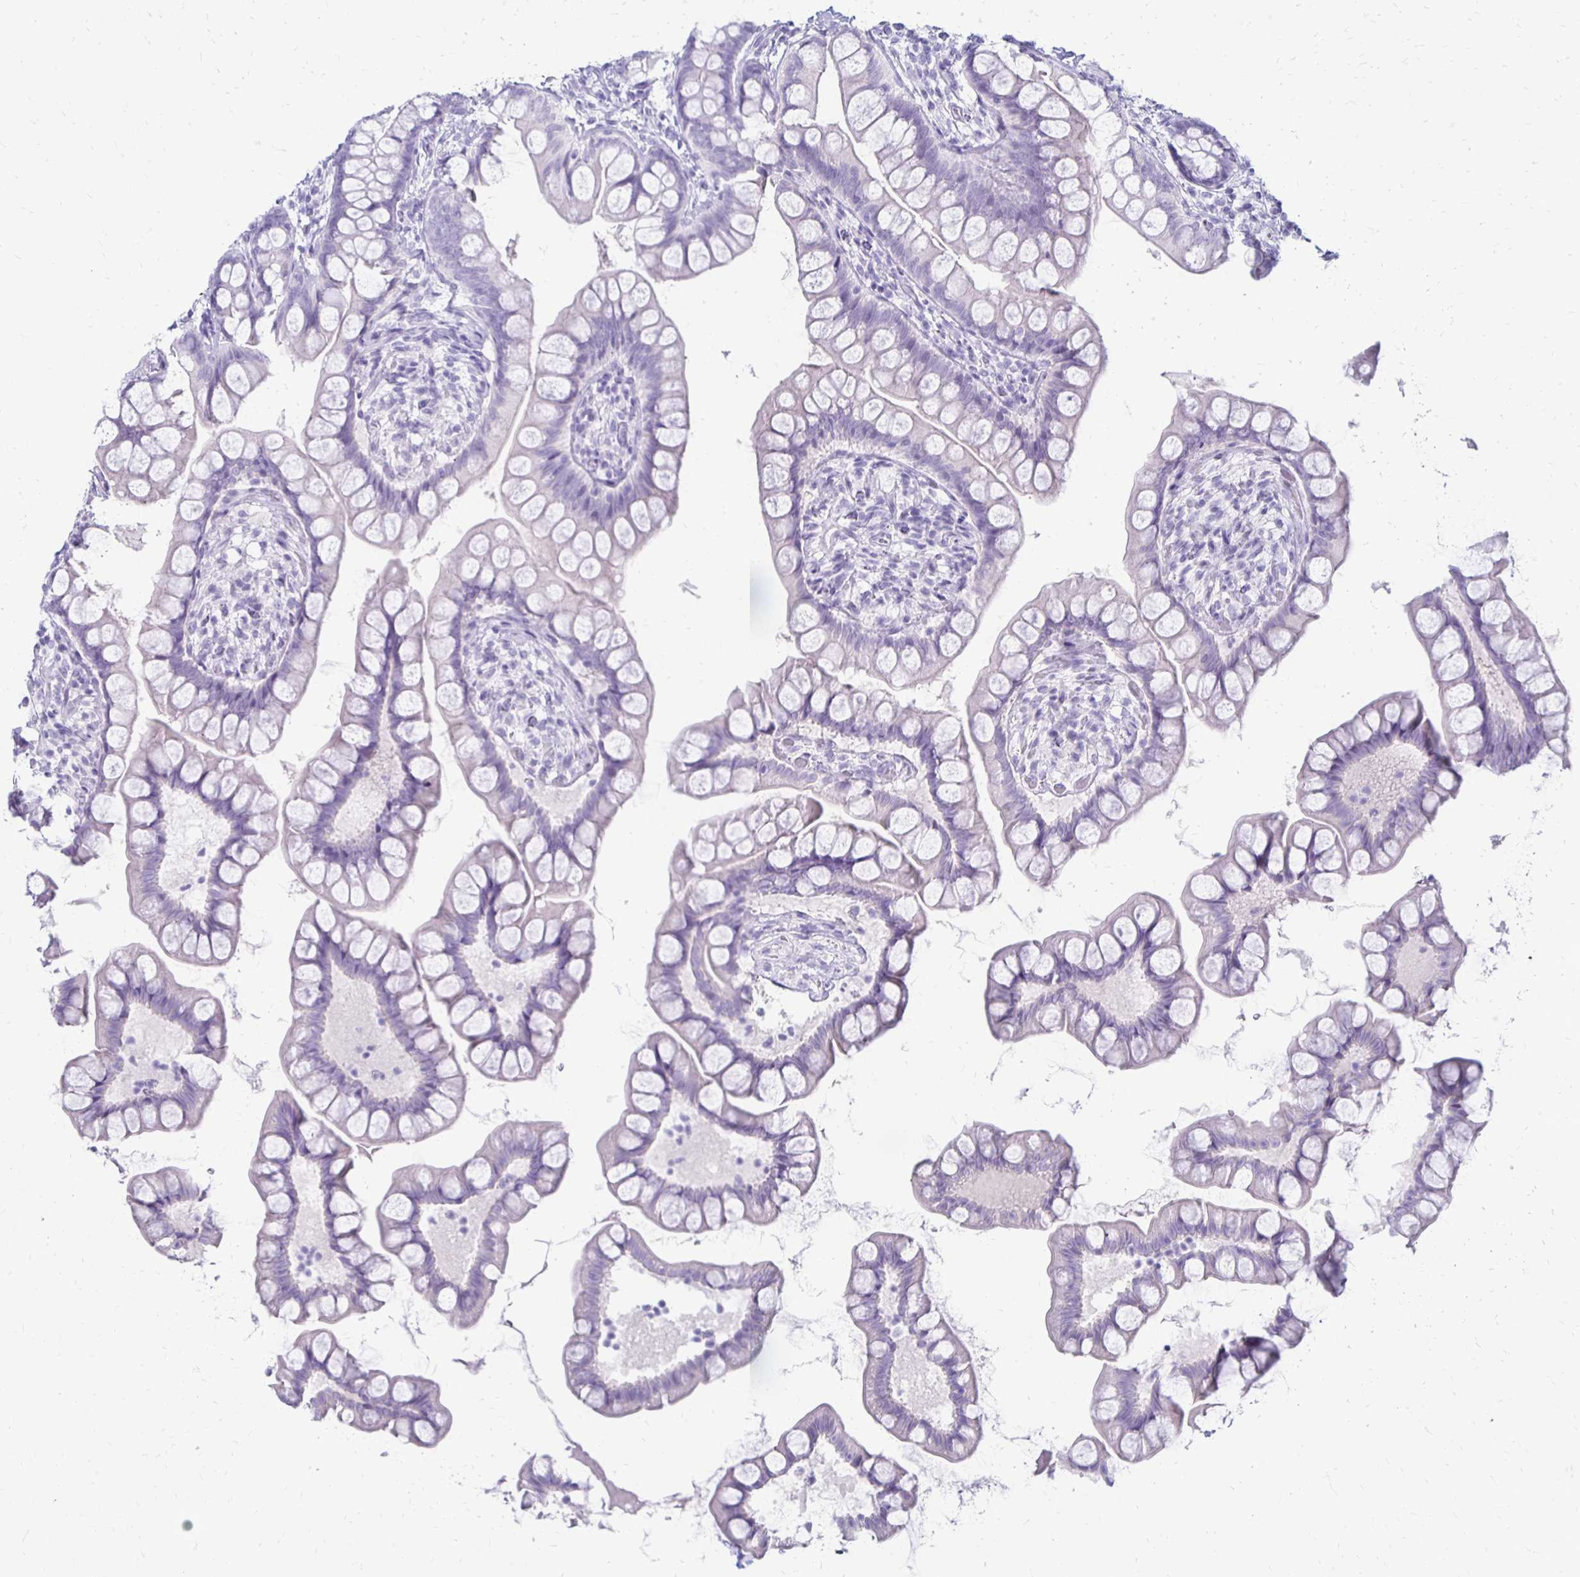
{"staining": {"intensity": "negative", "quantity": "none", "location": "none"}, "tissue": "small intestine", "cell_type": "Glandular cells", "image_type": "normal", "snomed": [{"axis": "morphology", "description": "Normal tissue, NOS"}, {"axis": "topography", "description": "Small intestine"}], "caption": "Normal small intestine was stained to show a protein in brown. There is no significant expression in glandular cells. (DAB immunohistochemistry with hematoxylin counter stain).", "gene": "RYR1", "patient": {"sex": "male", "age": 70}}